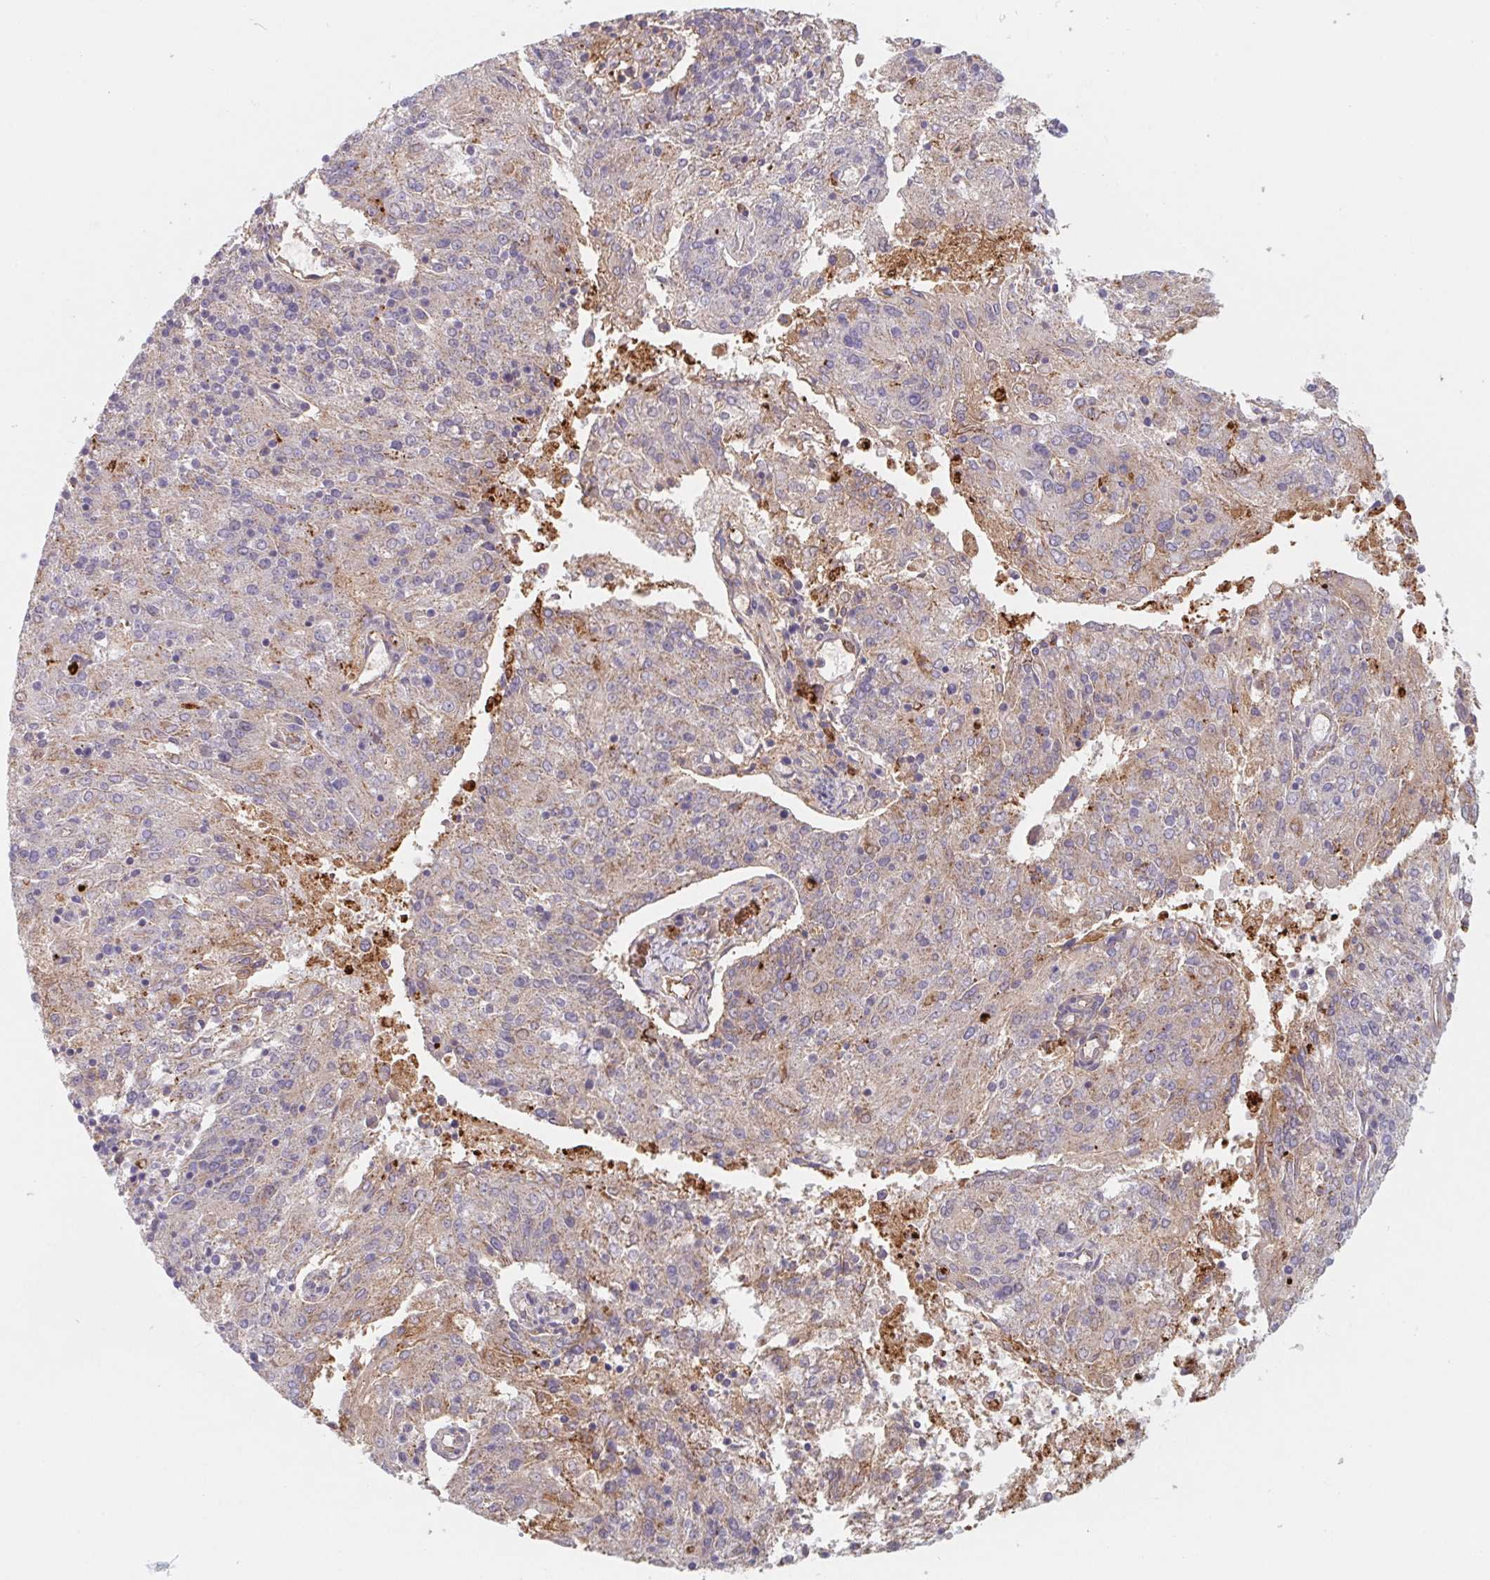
{"staining": {"intensity": "weak", "quantity": "25%-75%", "location": "cytoplasmic/membranous"}, "tissue": "endometrial cancer", "cell_type": "Tumor cells", "image_type": "cancer", "snomed": [{"axis": "morphology", "description": "Adenocarcinoma, NOS"}, {"axis": "topography", "description": "Endometrium"}], "caption": "A high-resolution micrograph shows immunohistochemistry staining of endometrial adenocarcinoma, which shows weak cytoplasmic/membranous expression in approximately 25%-75% of tumor cells.", "gene": "LPA", "patient": {"sex": "female", "age": 82}}